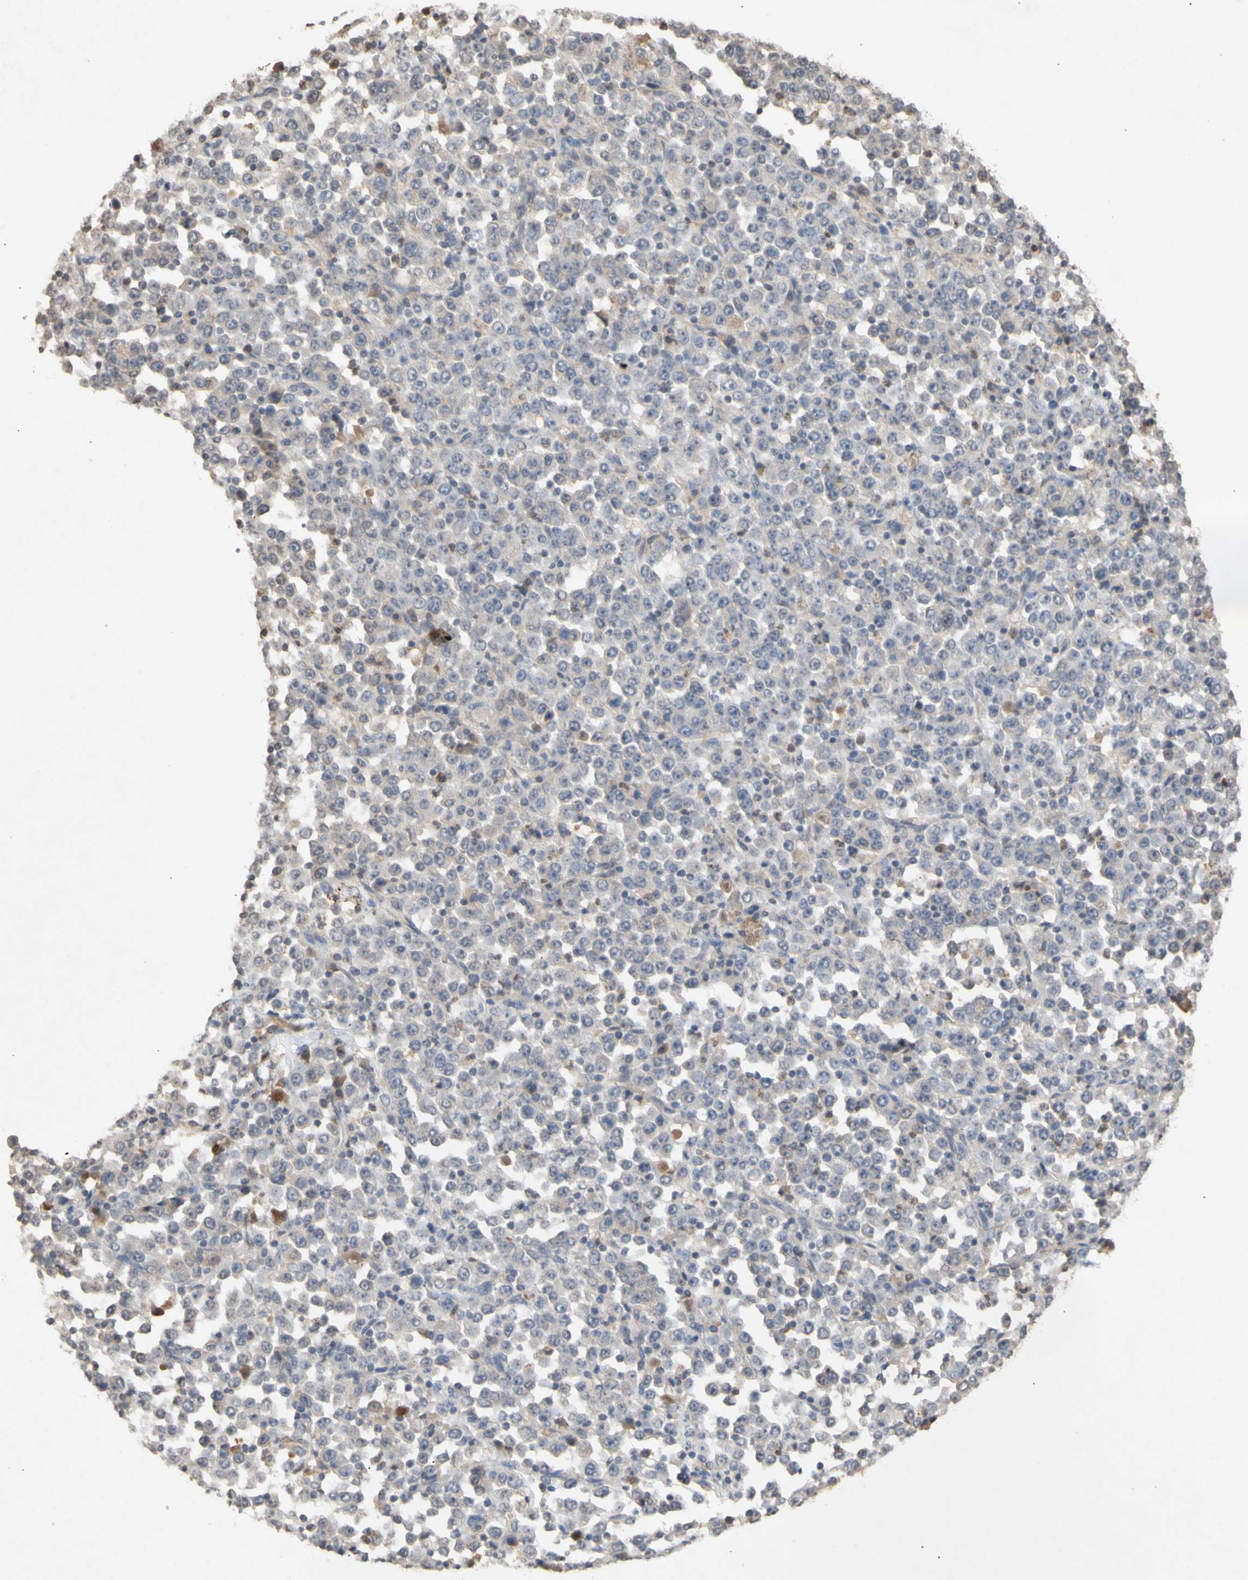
{"staining": {"intensity": "weak", "quantity": "<25%", "location": "cytoplasmic/membranous"}, "tissue": "stomach cancer", "cell_type": "Tumor cells", "image_type": "cancer", "snomed": [{"axis": "morphology", "description": "Normal tissue, NOS"}, {"axis": "morphology", "description": "Adenocarcinoma, NOS"}, {"axis": "topography", "description": "Stomach, upper"}, {"axis": "topography", "description": "Stomach"}], "caption": "This is an immunohistochemistry (IHC) micrograph of adenocarcinoma (stomach). There is no expression in tumor cells.", "gene": "NECTIN3", "patient": {"sex": "male", "age": 59}}